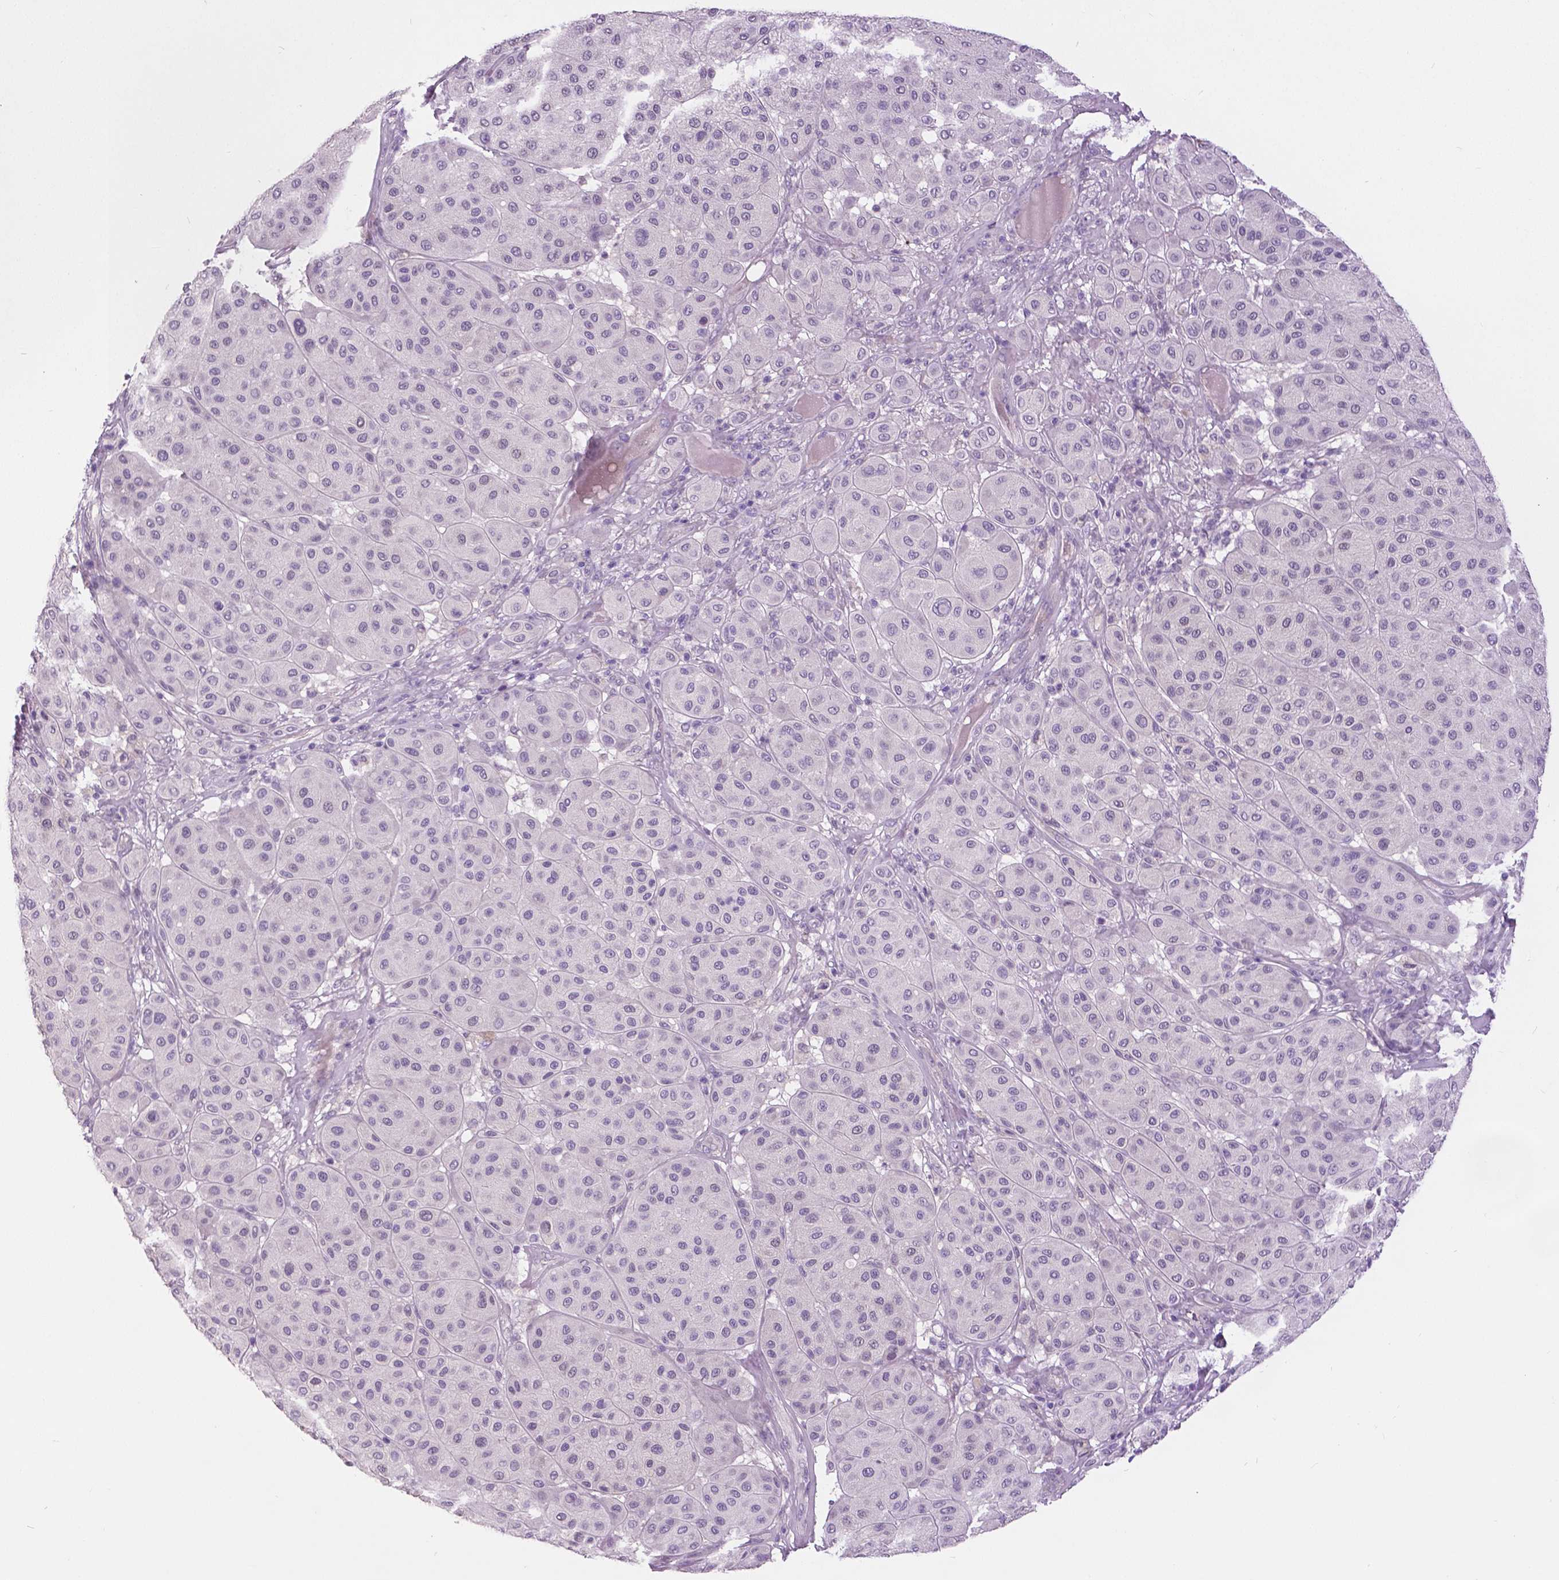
{"staining": {"intensity": "negative", "quantity": "none", "location": "none"}, "tissue": "melanoma", "cell_type": "Tumor cells", "image_type": "cancer", "snomed": [{"axis": "morphology", "description": "Malignant melanoma, Metastatic site"}, {"axis": "topography", "description": "Smooth muscle"}], "caption": "Tumor cells show no significant expression in malignant melanoma (metastatic site). (IHC, brightfield microscopy, high magnification).", "gene": "GRIN2A", "patient": {"sex": "male", "age": 41}}